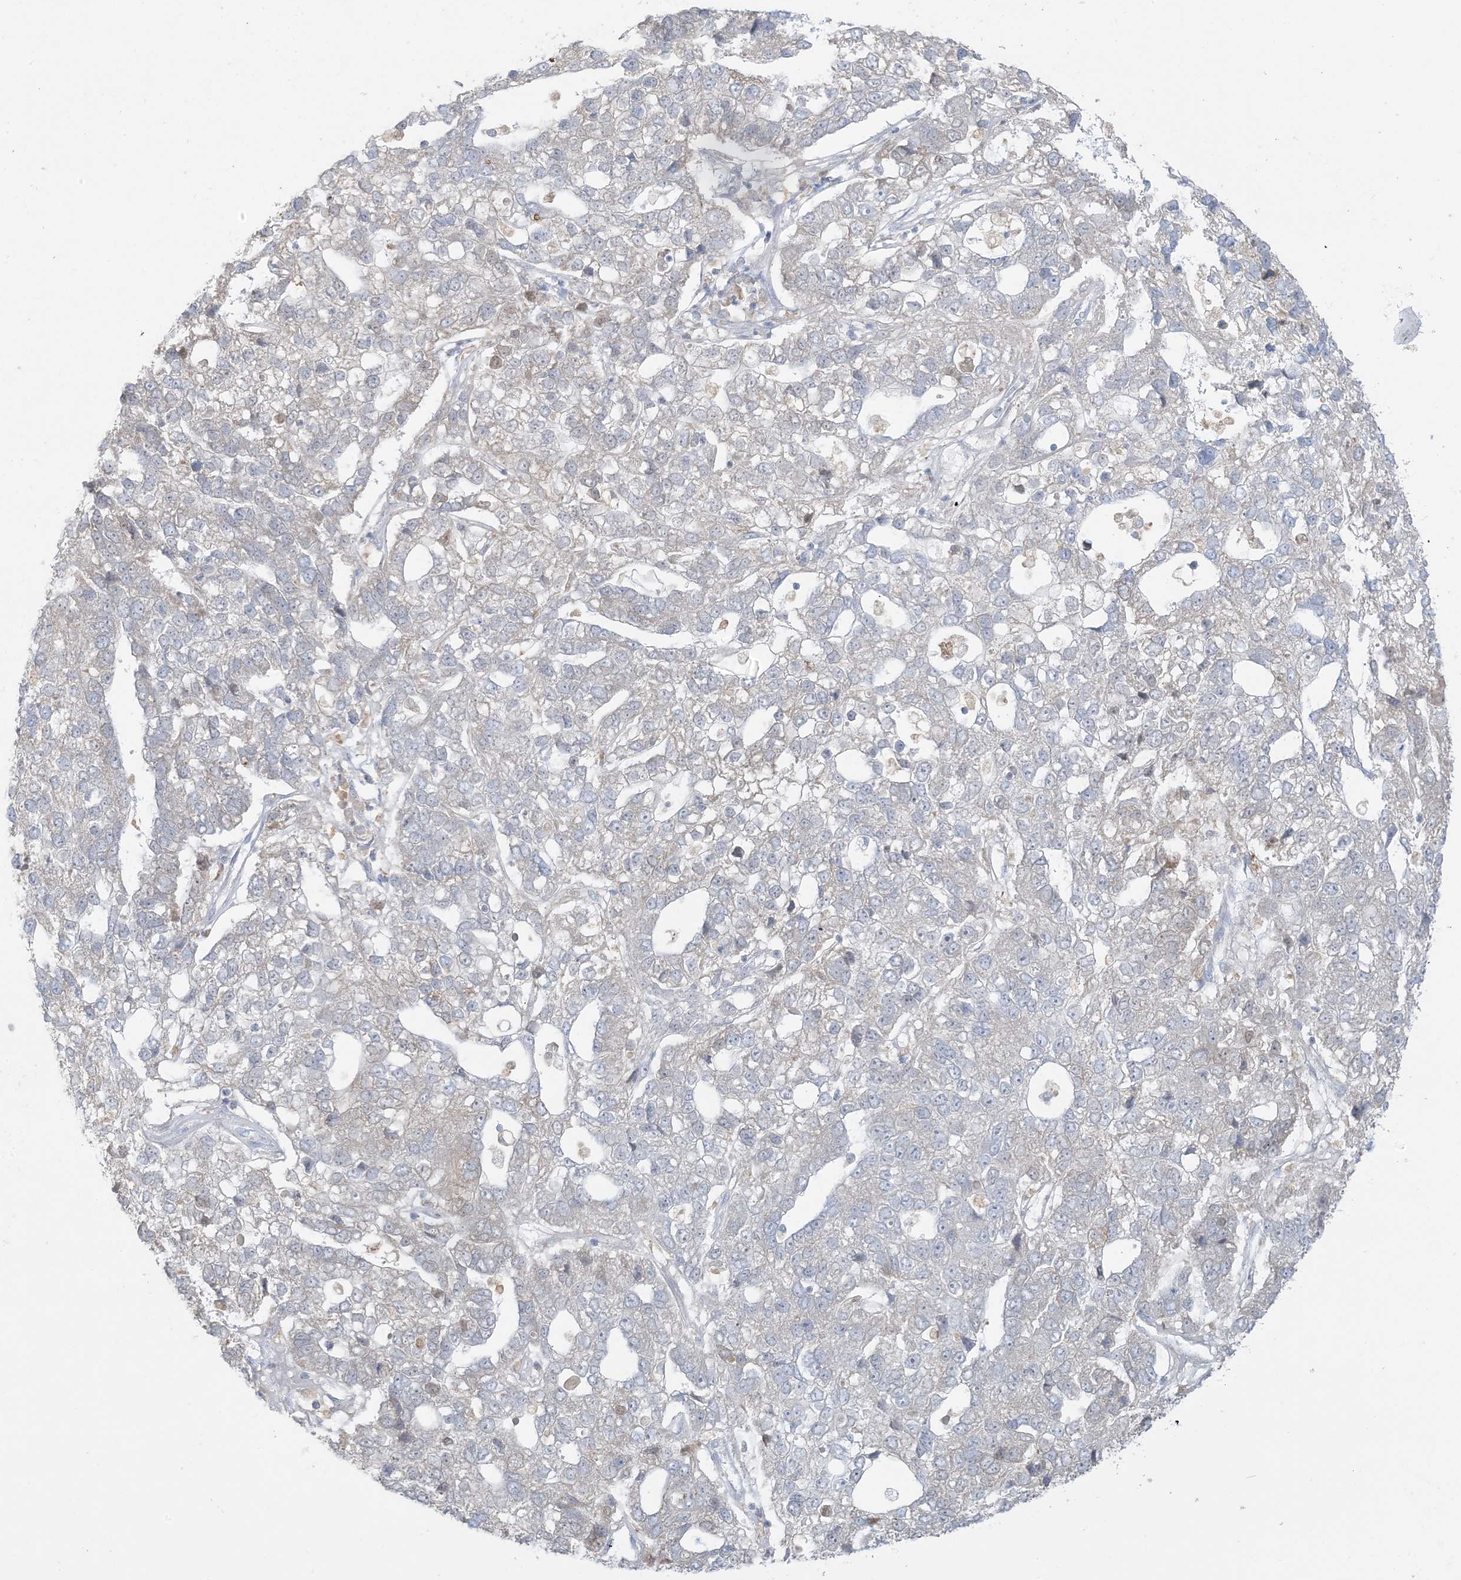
{"staining": {"intensity": "negative", "quantity": "none", "location": "none"}, "tissue": "pancreatic cancer", "cell_type": "Tumor cells", "image_type": "cancer", "snomed": [{"axis": "morphology", "description": "Adenocarcinoma, NOS"}, {"axis": "topography", "description": "Pancreas"}], "caption": "Immunohistochemistry (IHC) micrograph of human pancreatic cancer stained for a protein (brown), which demonstrates no expression in tumor cells.", "gene": "EEFSEC", "patient": {"sex": "female", "age": 61}}